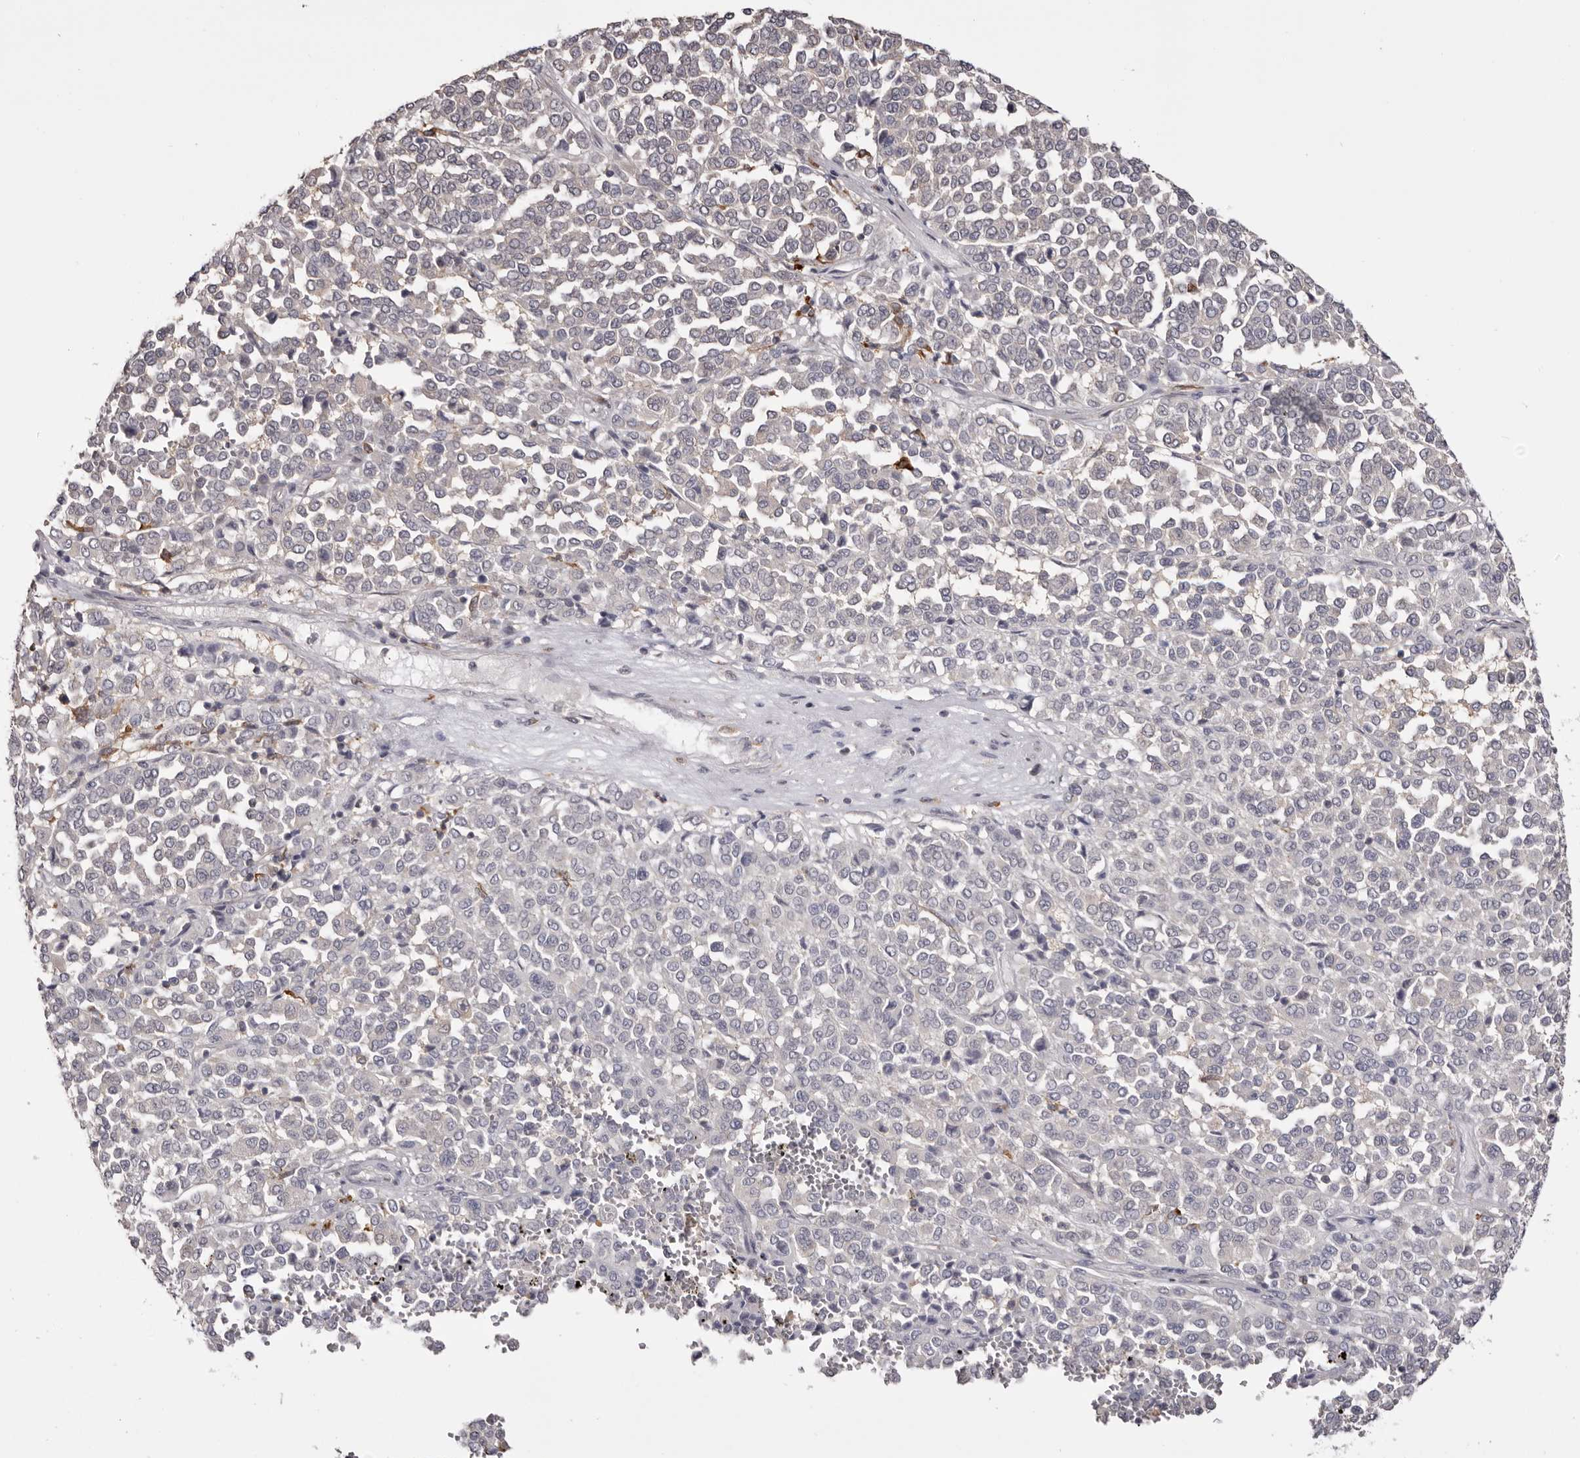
{"staining": {"intensity": "negative", "quantity": "none", "location": "none"}, "tissue": "melanoma", "cell_type": "Tumor cells", "image_type": "cancer", "snomed": [{"axis": "morphology", "description": "Malignant melanoma, Metastatic site"}, {"axis": "topography", "description": "Pancreas"}], "caption": "Protein analysis of malignant melanoma (metastatic site) reveals no significant positivity in tumor cells.", "gene": "TNNI1", "patient": {"sex": "female", "age": 30}}